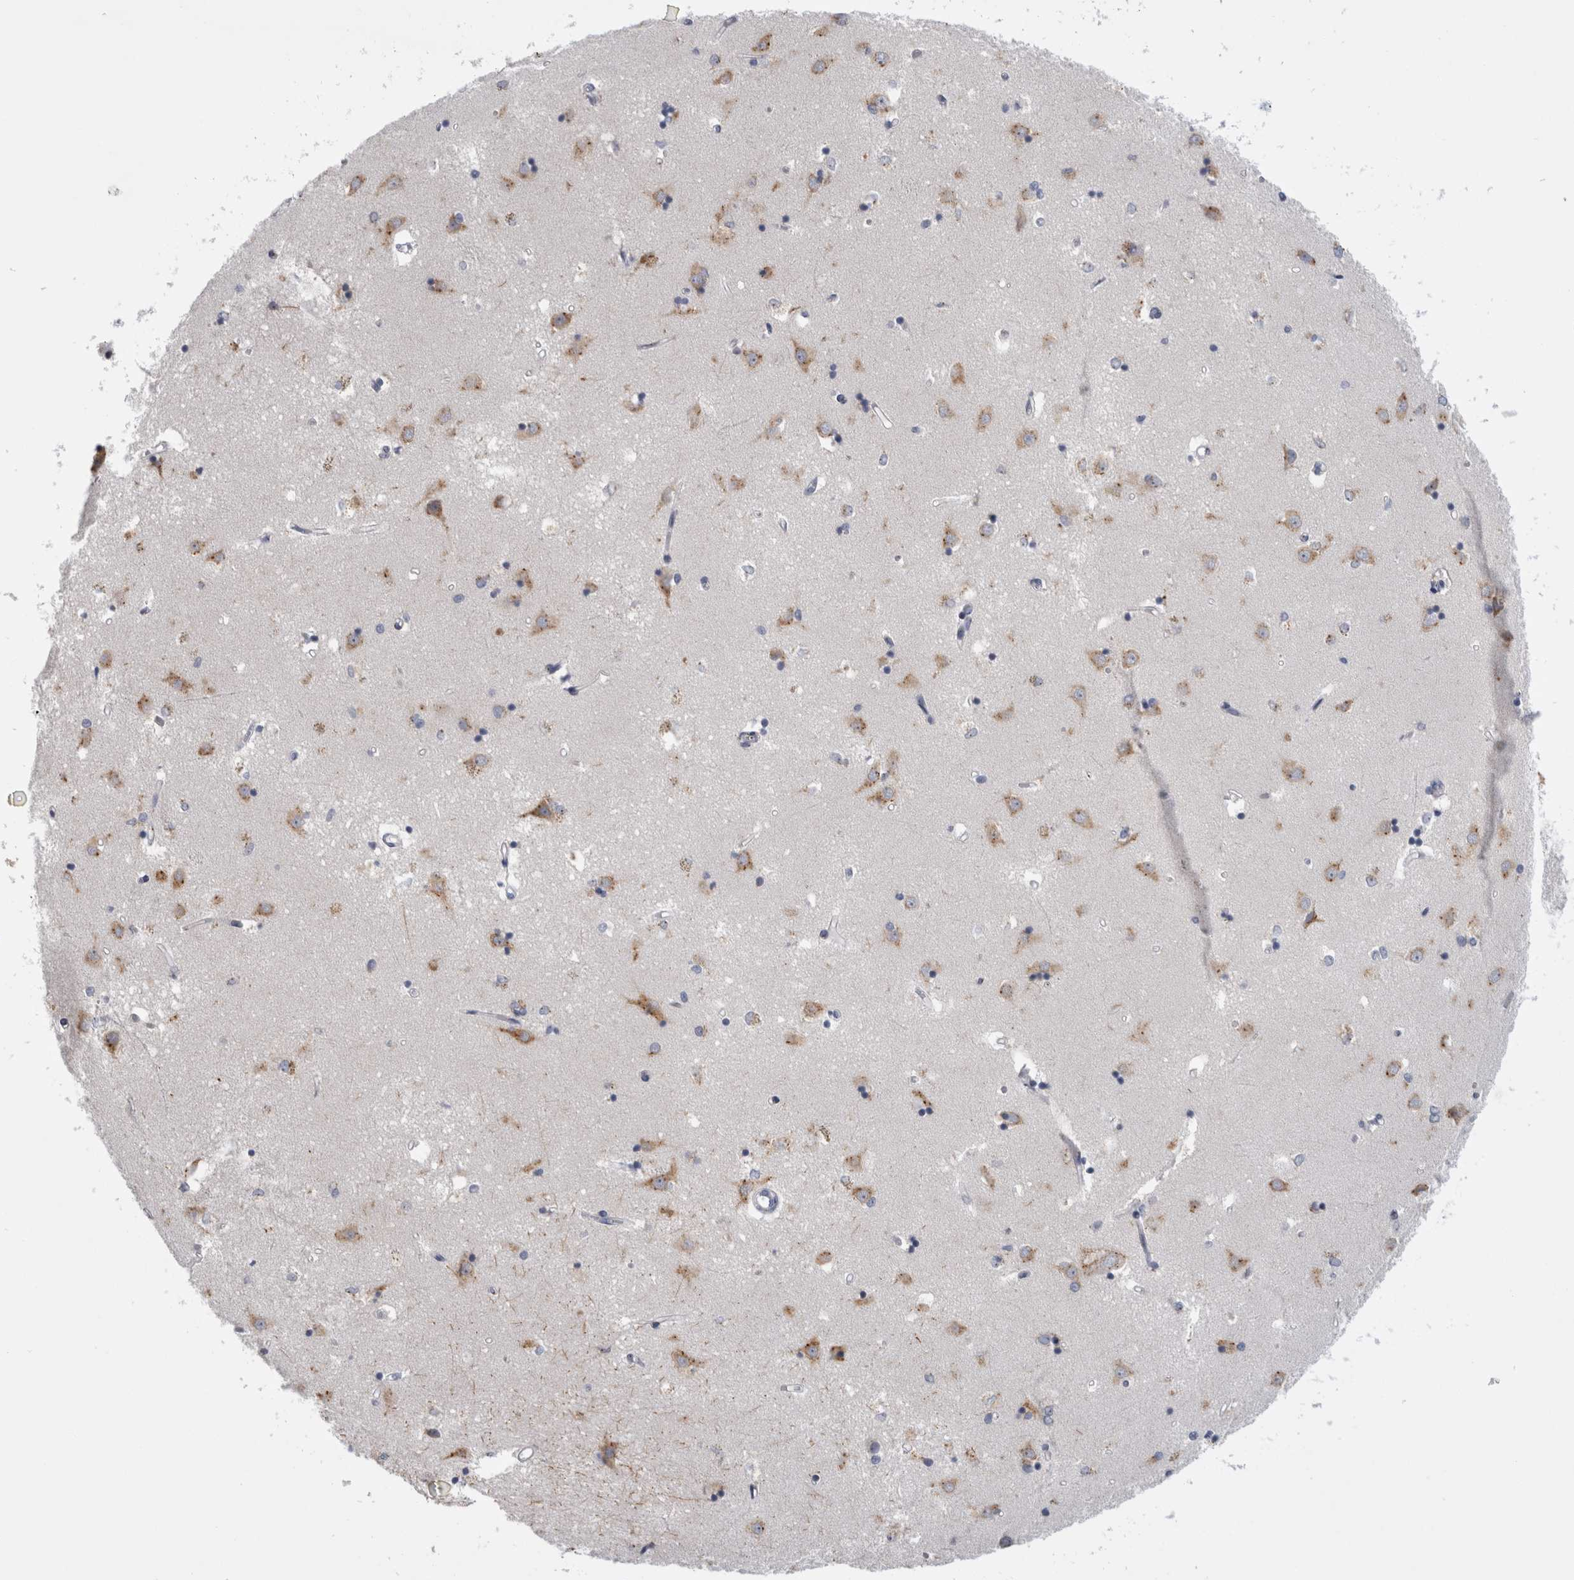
{"staining": {"intensity": "moderate", "quantity": "<25%", "location": "cytoplasmic/membranous"}, "tissue": "caudate", "cell_type": "Glial cells", "image_type": "normal", "snomed": [{"axis": "morphology", "description": "Normal tissue, NOS"}, {"axis": "topography", "description": "Lateral ventricle wall"}], "caption": "Immunohistochemical staining of unremarkable caudate exhibits low levels of moderate cytoplasmic/membranous expression in approximately <25% of glial cells.", "gene": "AKAP9", "patient": {"sex": "male", "age": 45}}